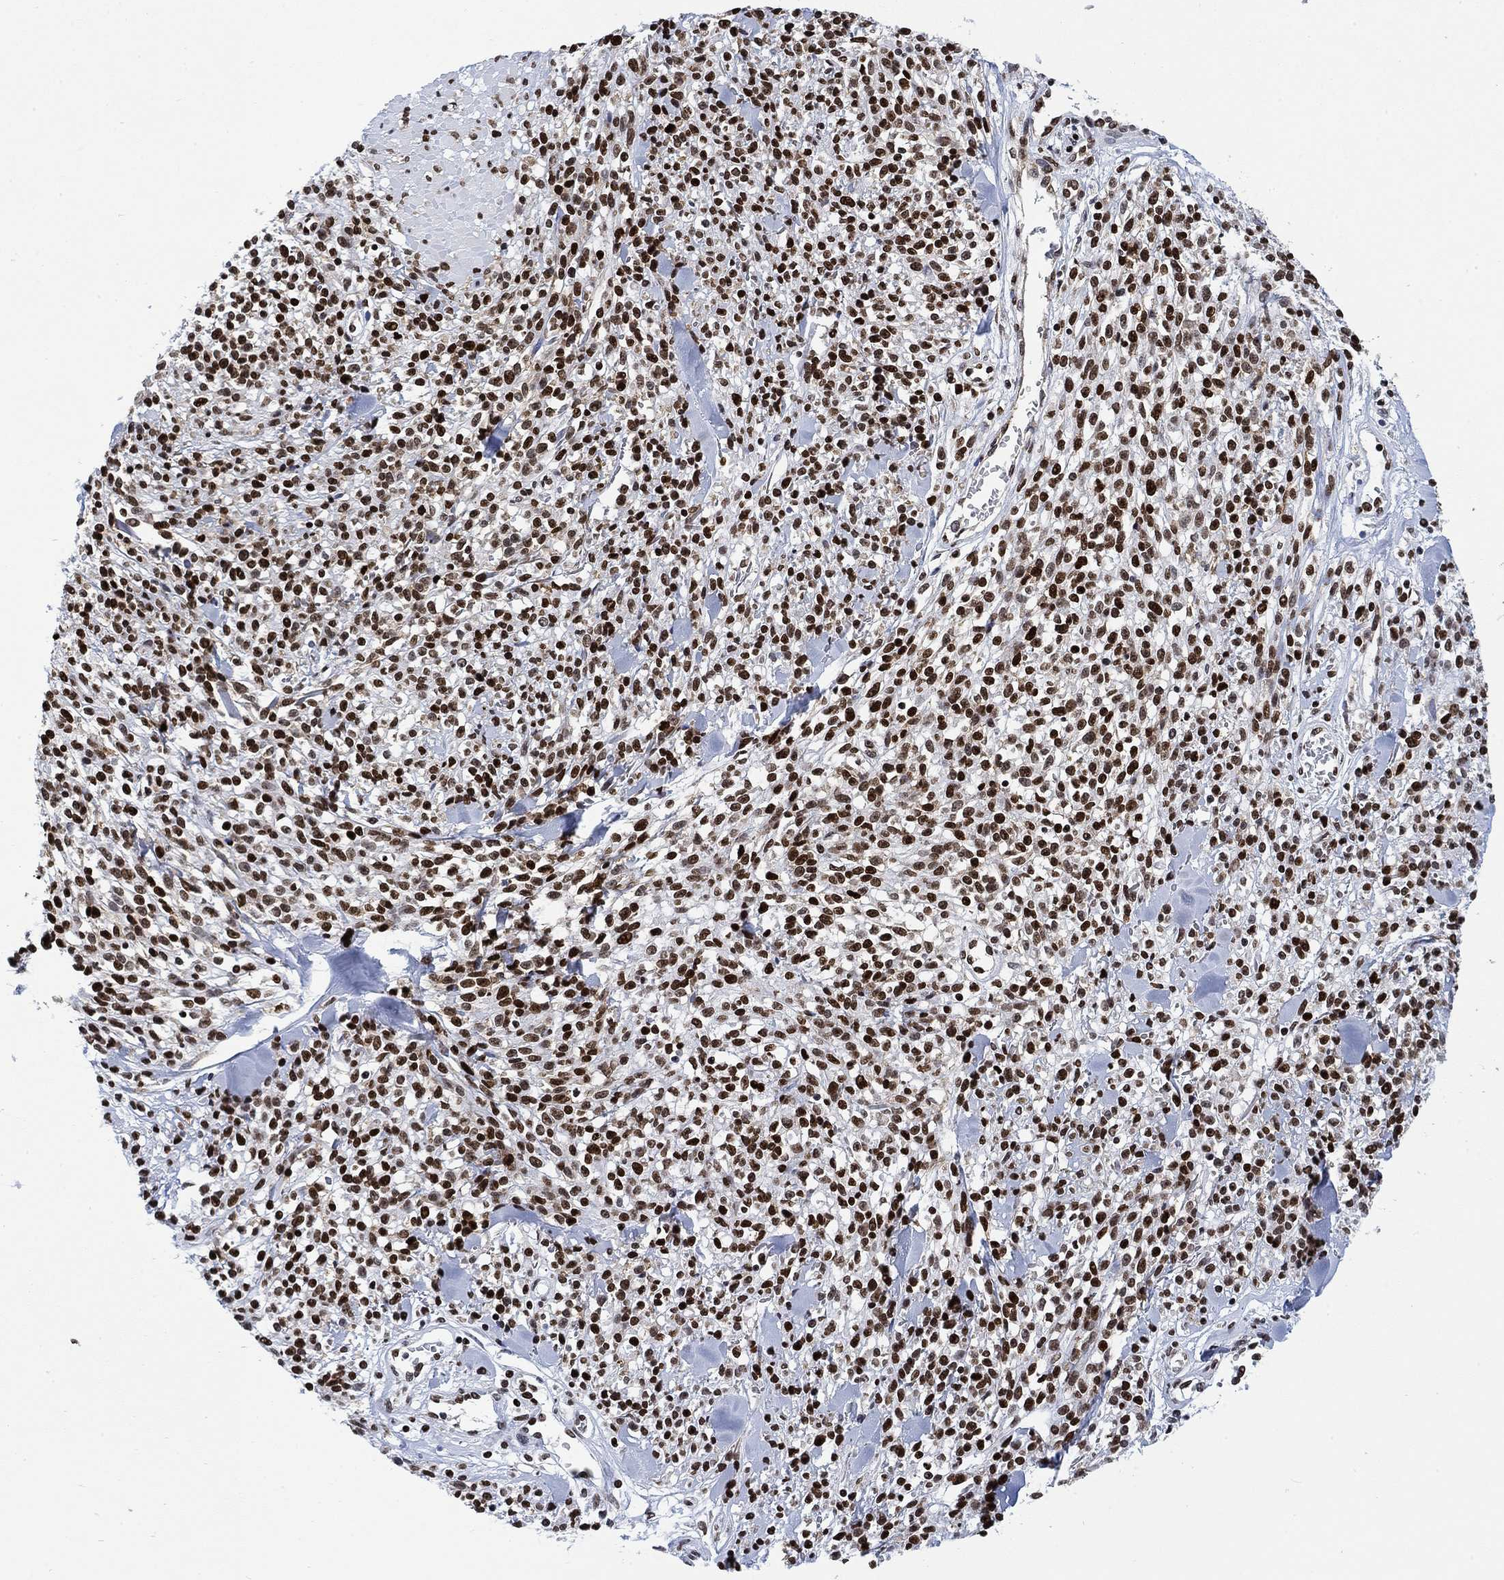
{"staining": {"intensity": "strong", "quantity": ">75%", "location": "nuclear"}, "tissue": "melanoma", "cell_type": "Tumor cells", "image_type": "cancer", "snomed": [{"axis": "morphology", "description": "Malignant melanoma, NOS"}, {"axis": "topography", "description": "Skin"}, {"axis": "topography", "description": "Skin of trunk"}], "caption": "High-magnification brightfield microscopy of malignant melanoma stained with DAB (brown) and counterstained with hematoxylin (blue). tumor cells exhibit strong nuclear positivity is present in about>75% of cells.", "gene": "H1-10", "patient": {"sex": "male", "age": 74}}